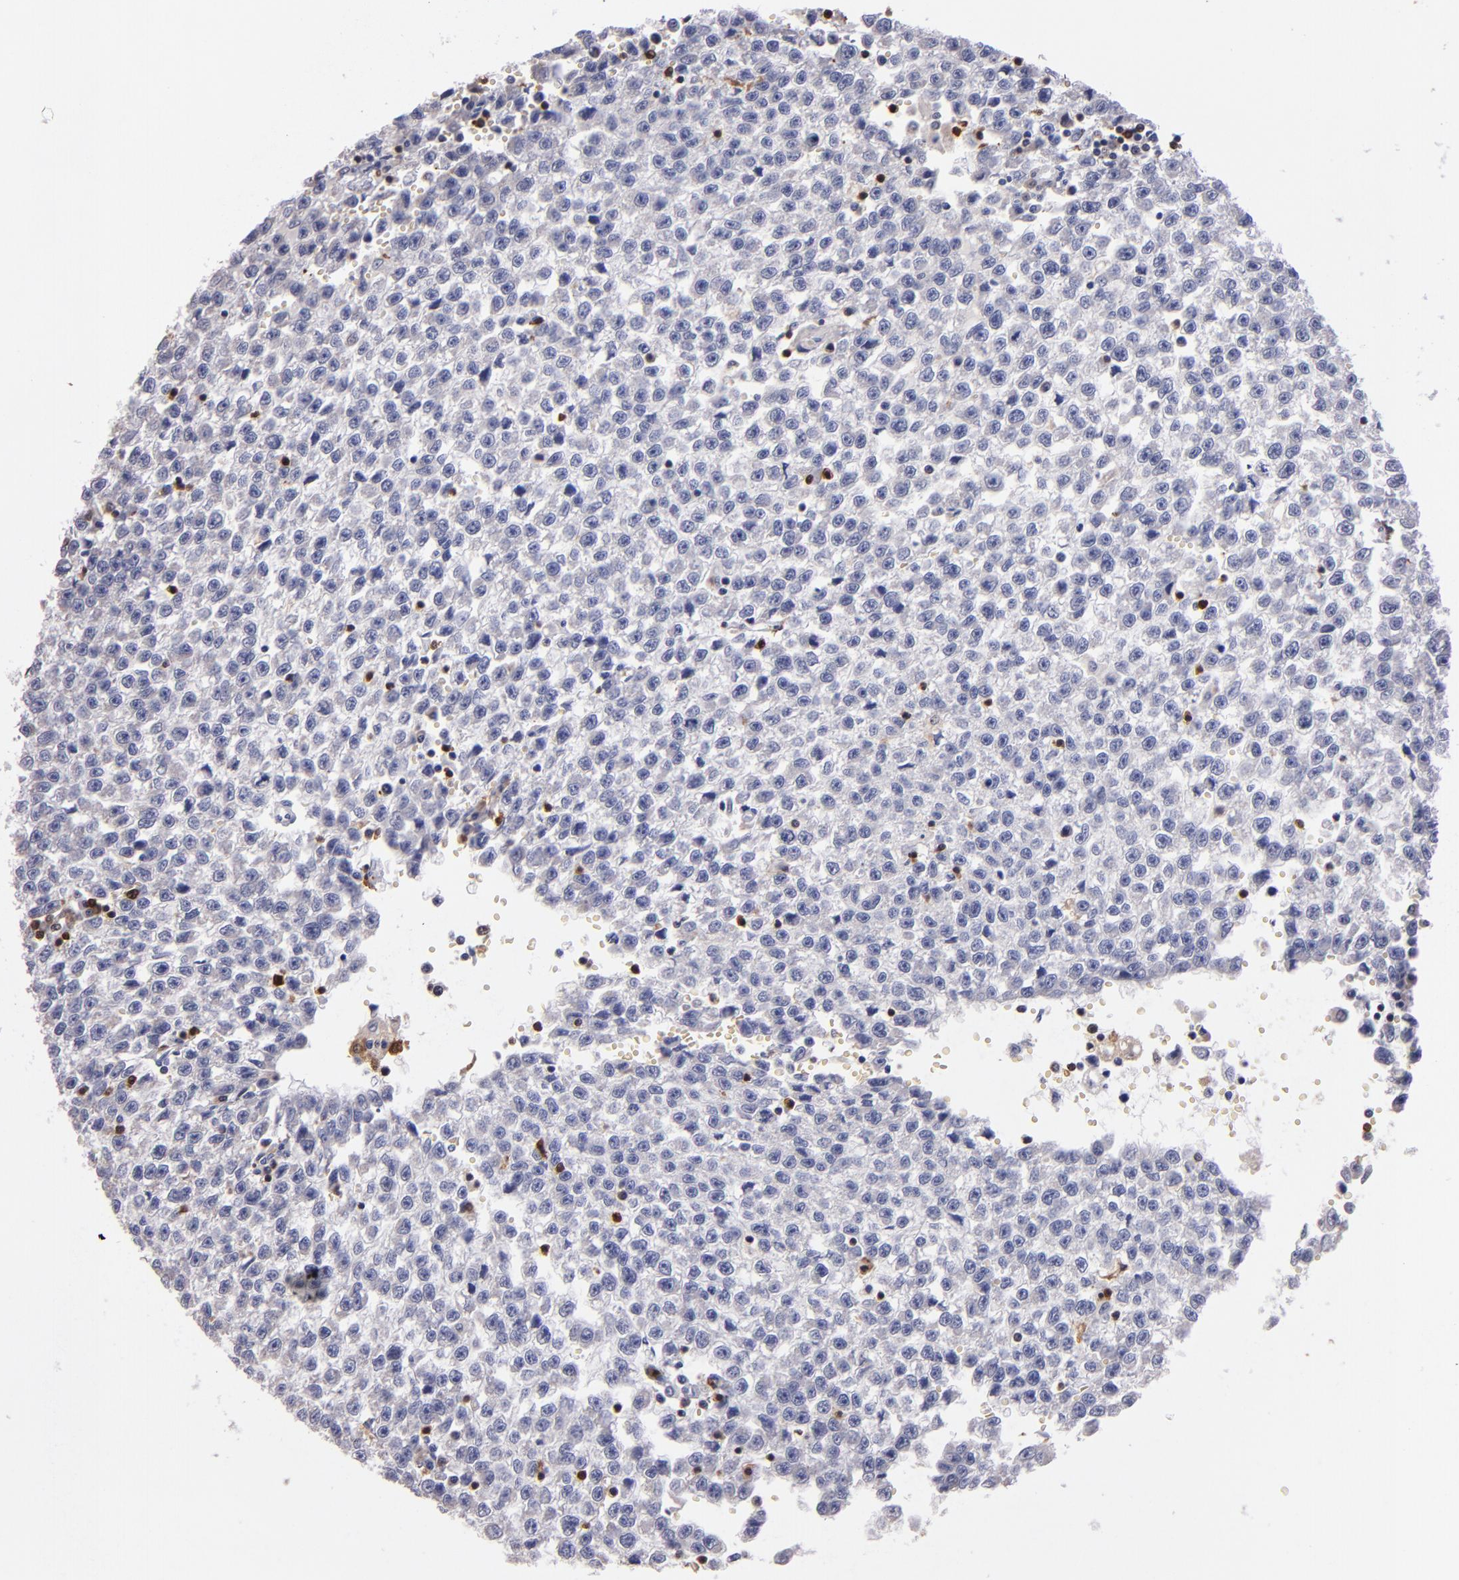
{"staining": {"intensity": "negative", "quantity": "none", "location": "none"}, "tissue": "testis cancer", "cell_type": "Tumor cells", "image_type": "cancer", "snomed": [{"axis": "morphology", "description": "Seminoma, NOS"}, {"axis": "topography", "description": "Testis"}], "caption": "Testis cancer (seminoma) was stained to show a protein in brown. There is no significant expression in tumor cells.", "gene": "S100A4", "patient": {"sex": "male", "age": 35}}